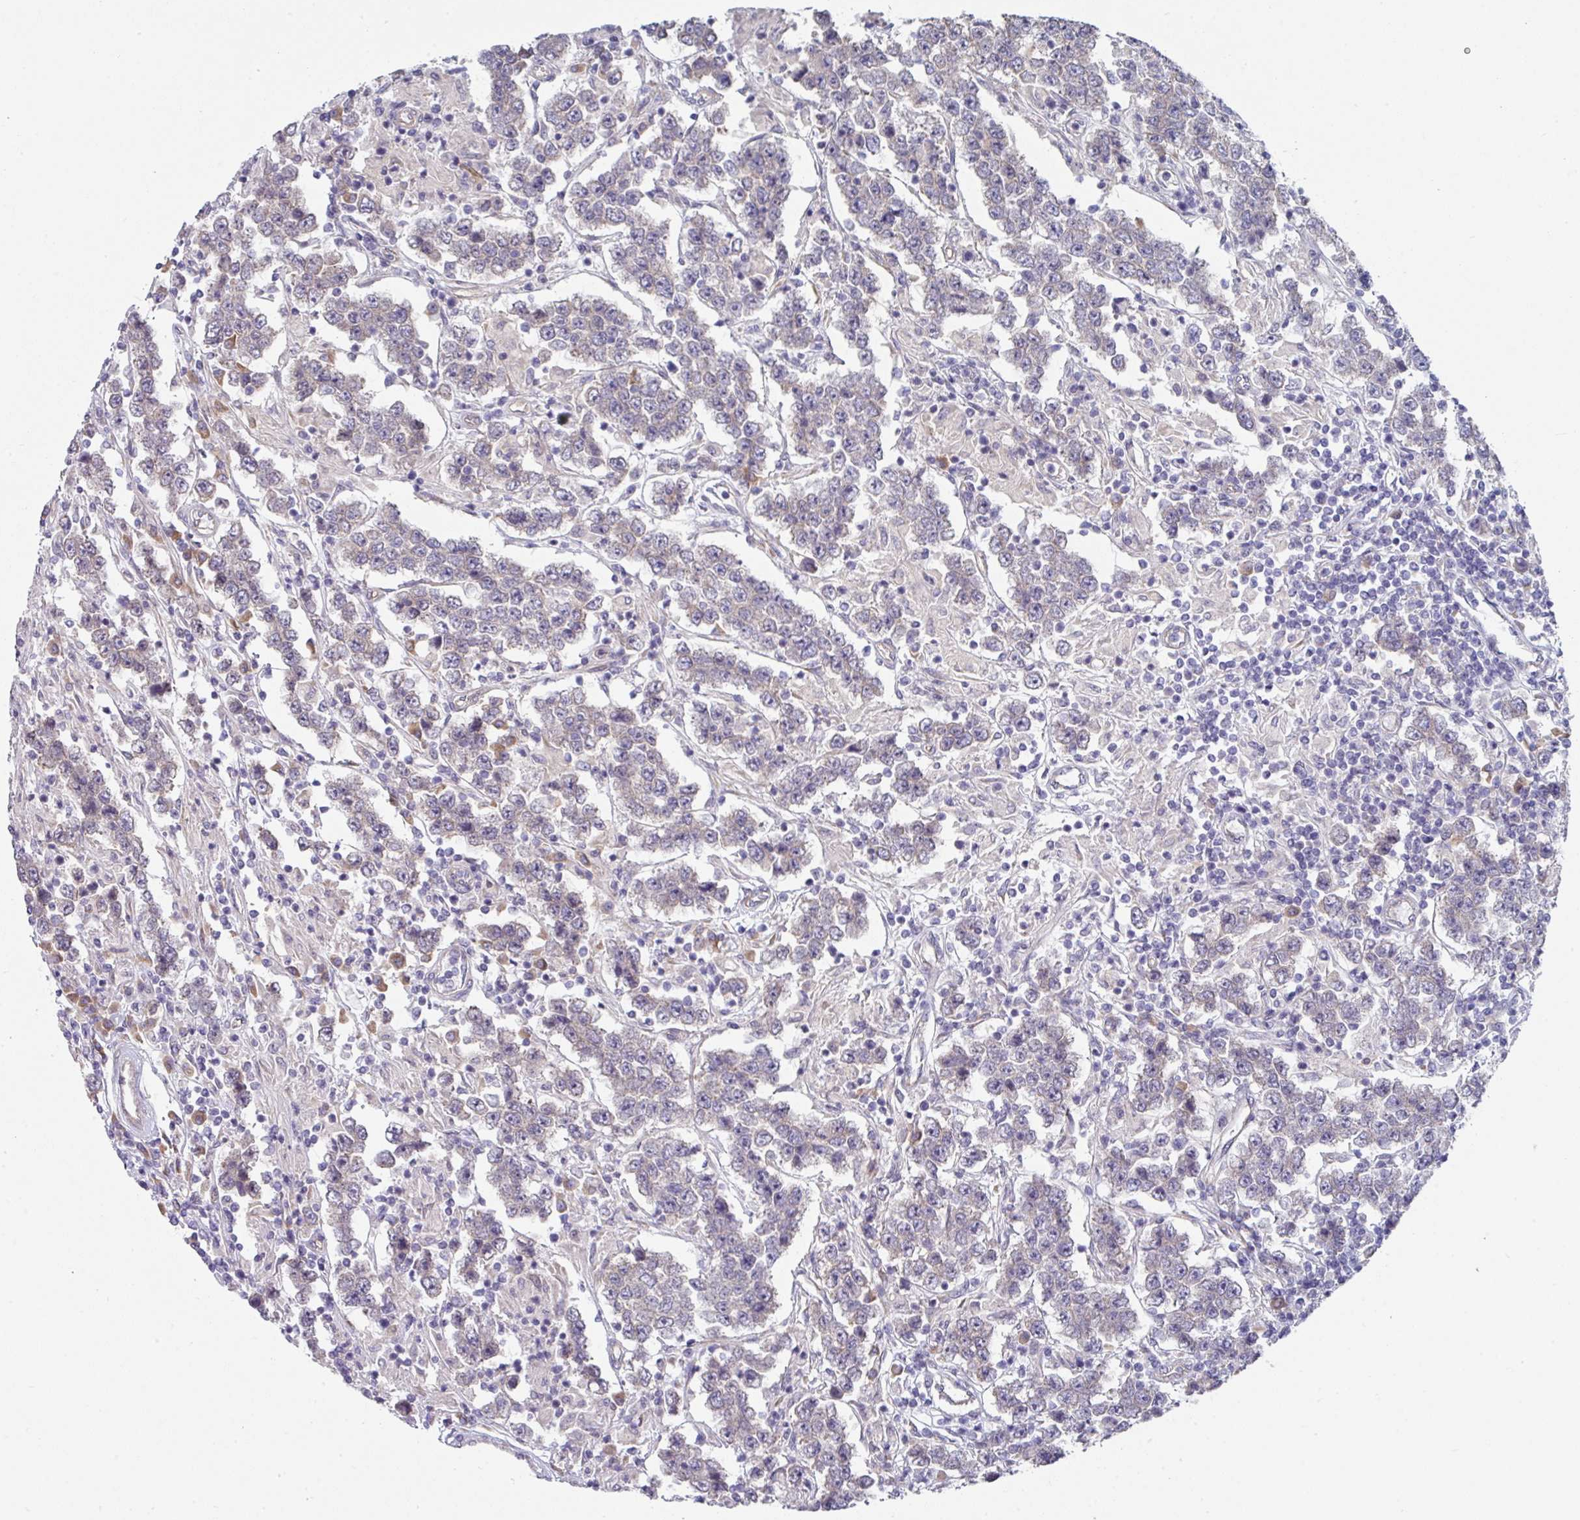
{"staining": {"intensity": "negative", "quantity": "none", "location": "none"}, "tissue": "testis cancer", "cell_type": "Tumor cells", "image_type": "cancer", "snomed": [{"axis": "morphology", "description": "Normal tissue, NOS"}, {"axis": "morphology", "description": "Urothelial carcinoma, High grade"}, {"axis": "morphology", "description": "Seminoma, NOS"}, {"axis": "morphology", "description": "Carcinoma, Embryonal, NOS"}, {"axis": "topography", "description": "Urinary bladder"}, {"axis": "topography", "description": "Testis"}], "caption": "Testis cancer (seminoma) was stained to show a protein in brown. There is no significant positivity in tumor cells. (Stains: DAB immunohistochemistry (IHC) with hematoxylin counter stain, Microscopy: brightfield microscopy at high magnification).", "gene": "TMED5", "patient": {"sex": "male", "age": 41}}